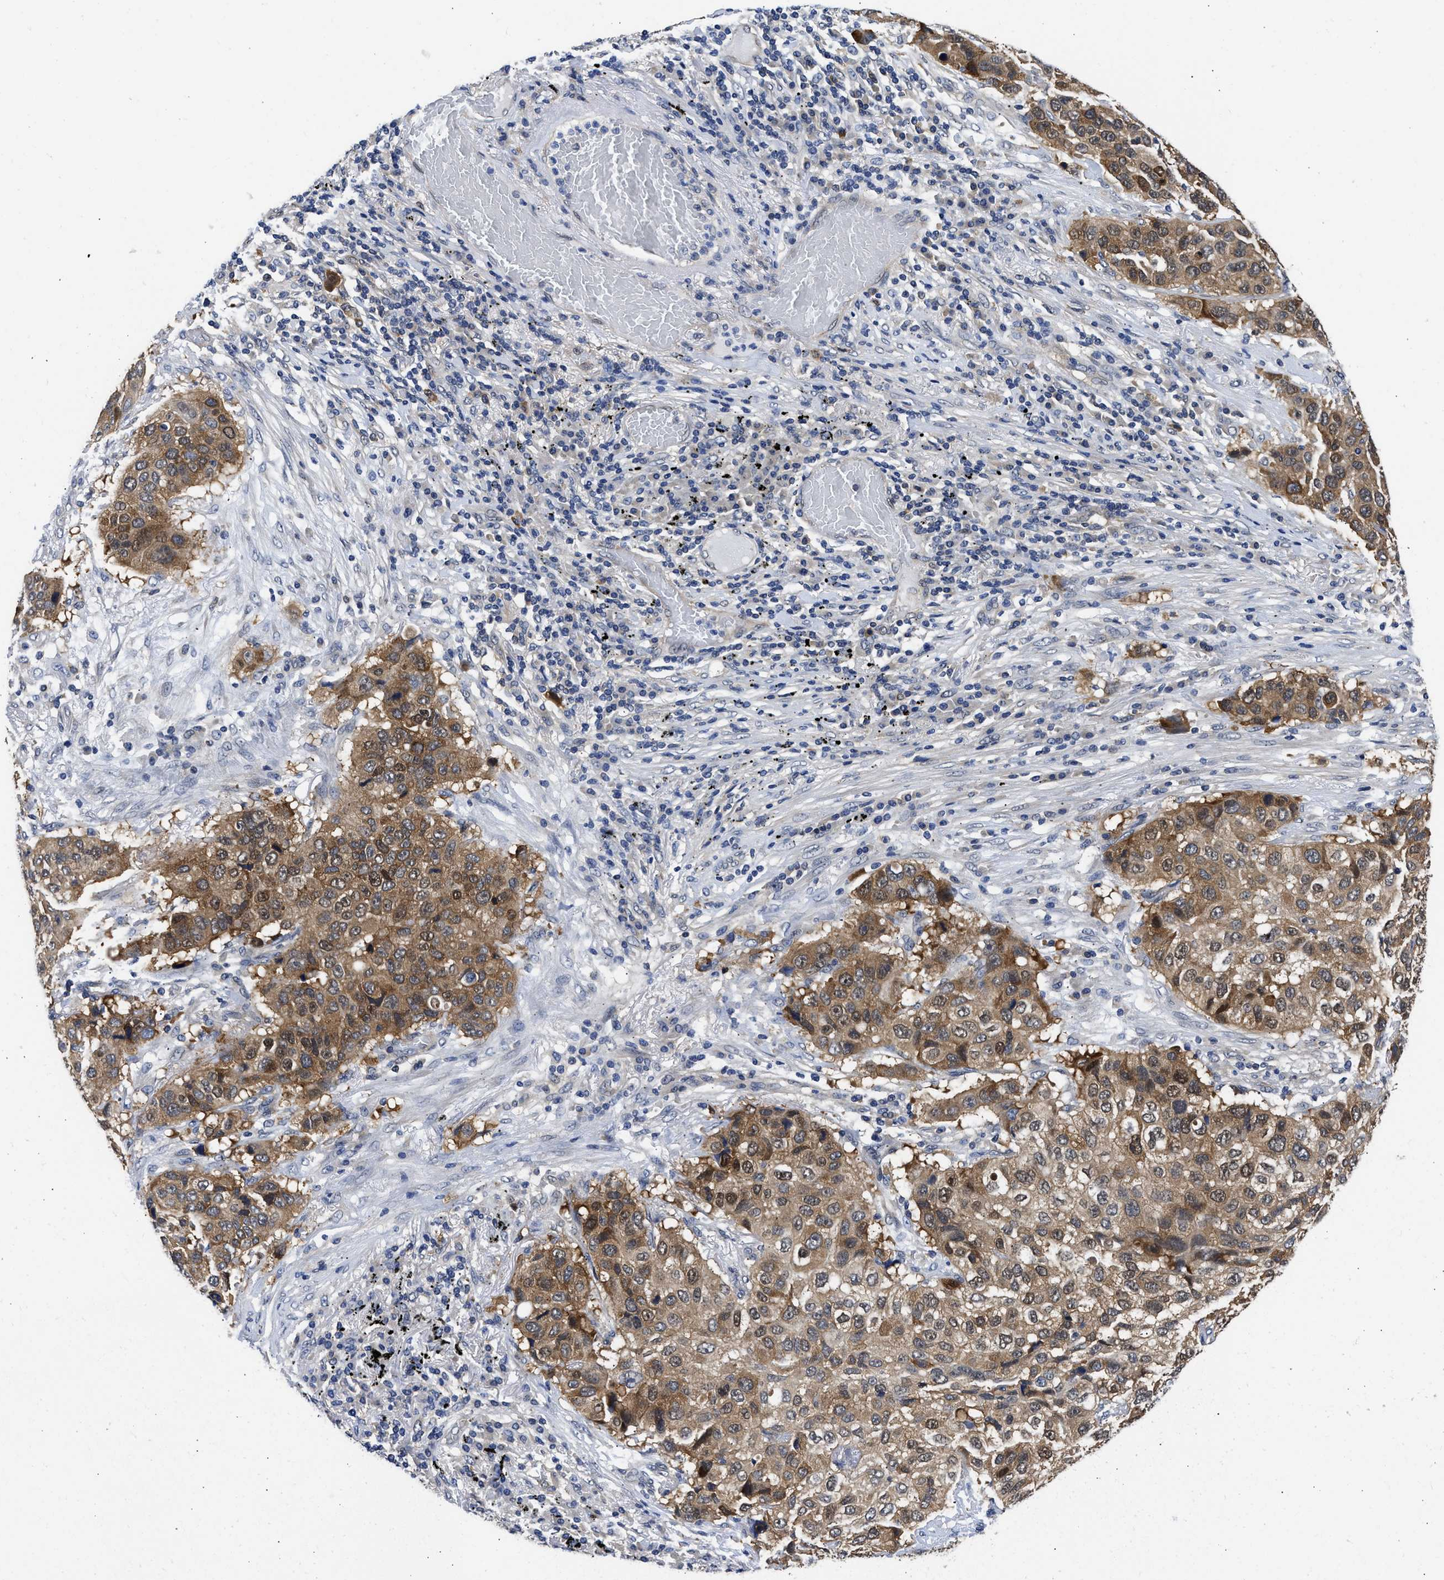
{"staining": {"intensity": "moderate", "quantity": ">75%", "location": "cytoplasmic/membranous"}, "tissue": "lung cancer", "cell_type": "Tumor cells", "image_type": "cancer", "snomed": [{"axis": "morphology", "description": "Squamous cell carcinoma, NOS"}, {"axis": "topography", "description": "Lung"}], "caption": "Protein staining by immunohistochemistry (IHC) reveals moderate cytoplasmic/membranous positivity in about >75% of tumor cells in squamous cell carcinoma (lung).", "gene": "XPO5", "patient": {"sex": "male", "age": 57}}